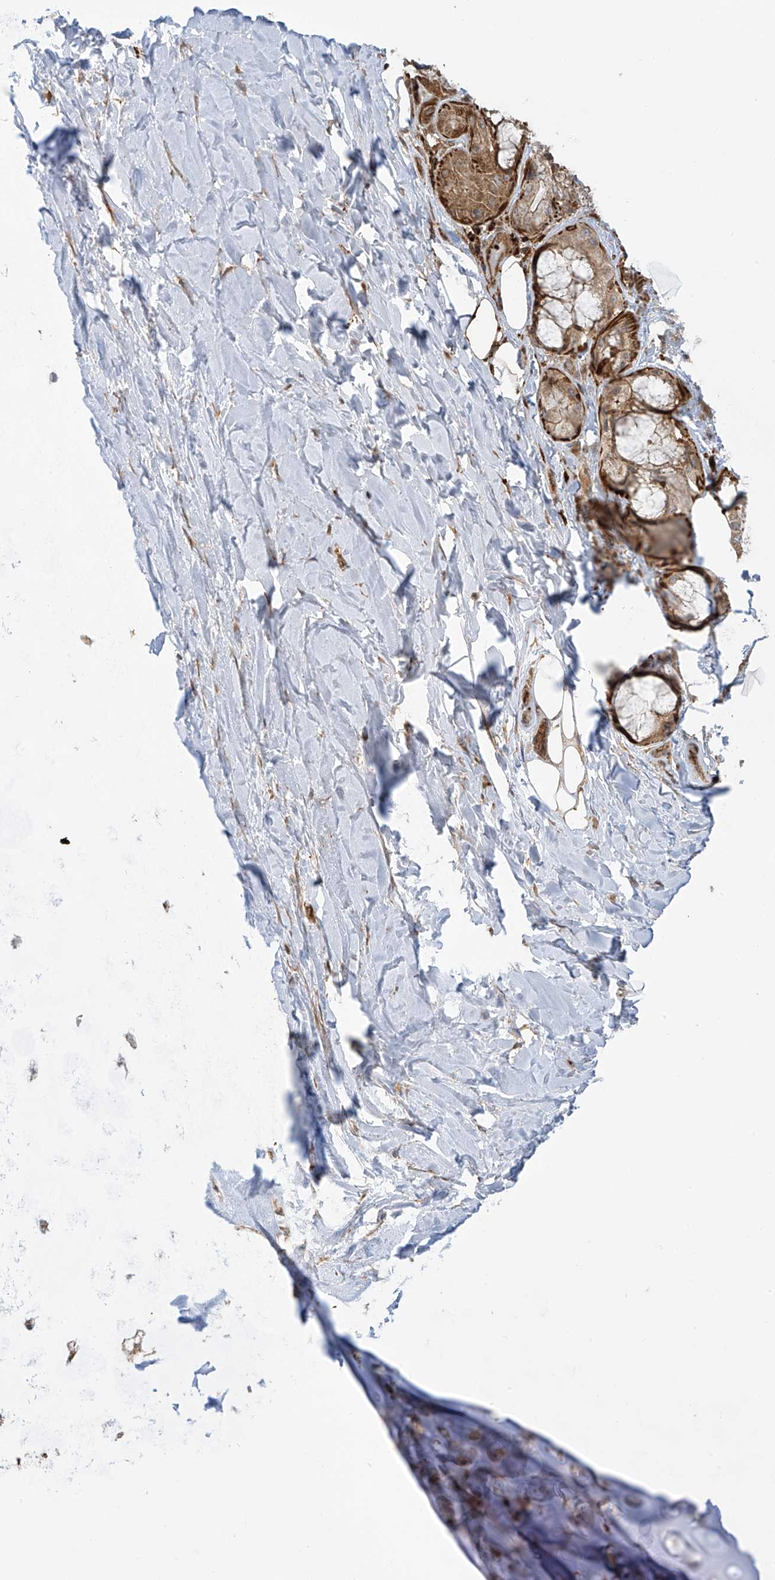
{"staining": {"intensity": "weak", "quantity": ">75%", "location": "cytoplasmic/membranous"}, "tissue": "soft tissue", "cell_type": "Fibroblasts", "image_type": "normal", "snomed": [{"axis": "morphology", "description": "Normal tissue, NOS"}, {"axis": "morphology", "description": "Squamous cell carcinoma, NOS"}, {"axis": "topography", "description": "Lymph node"}, {"axis": "topography", "description": "Bronchus"}, {"axis": "topography", "description": "Lung"}], "caption": "A low amount of weak cytoplasmic/membranous expression is identified in about >75% of fibroblasts in unremarkable soft tissue.", "gene": "ATAD2B", "patient": {"sex": "male", "age": 66}}